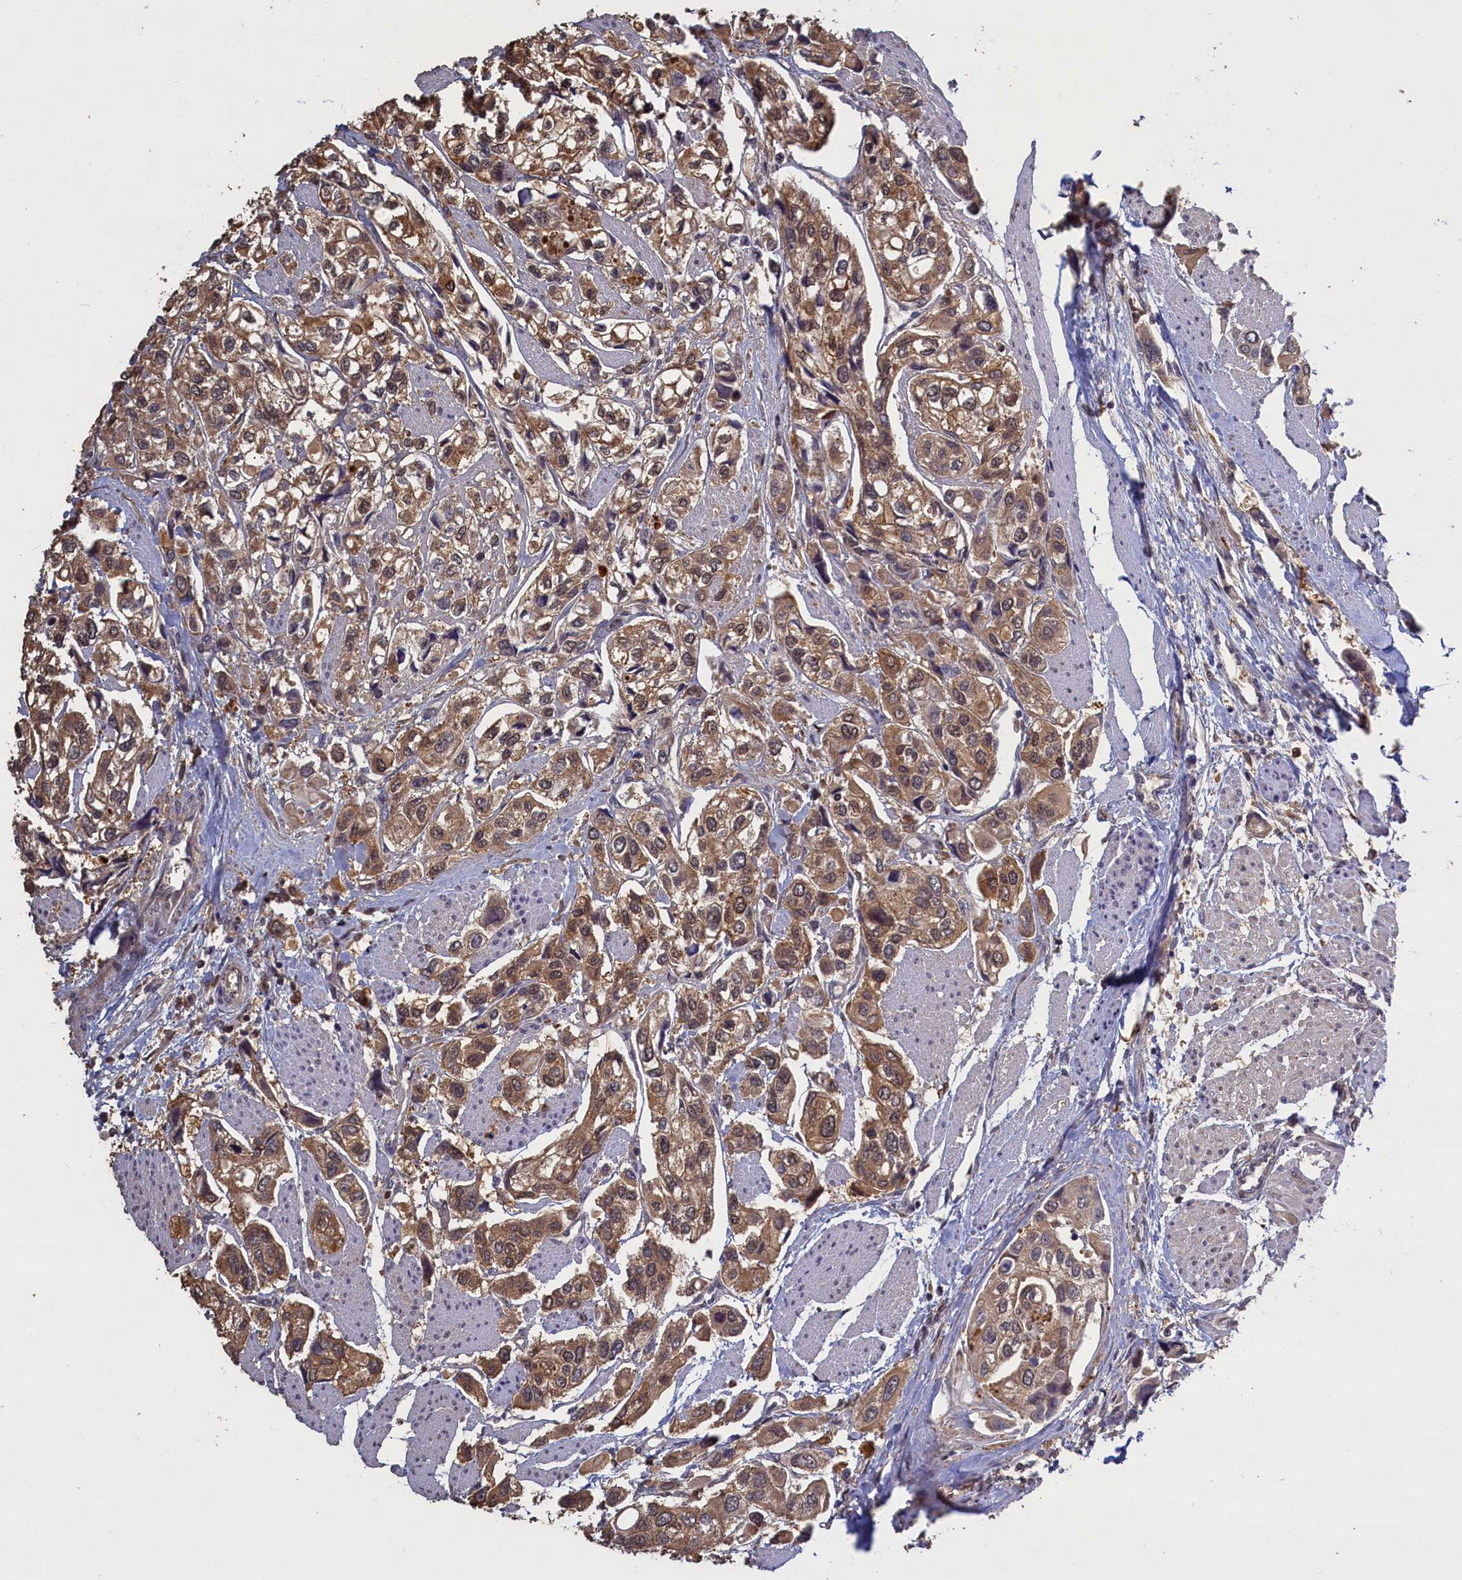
{"staining": {"intensity": "moderate", "quantity": ">75%", "location": "cytoplasmic/membranous"}, "tissue": "urothelial cancer", "cell_type": "Tumor cells", "image_type": "cancer", "snomed": [{"axis": "morphology", "description": "Urothelial carcinoma, High grade"}, {"axis": "topography", "description": "Urinary bladder"}], "caption": "This is a histology image of immunohistochemistry staining of urothelial cancer, which shows moderate expression in the cytoplasmic/membranous of tumor cells.", "gene": "UCHL3", "patient": {"sex": "male", "age": 67}}